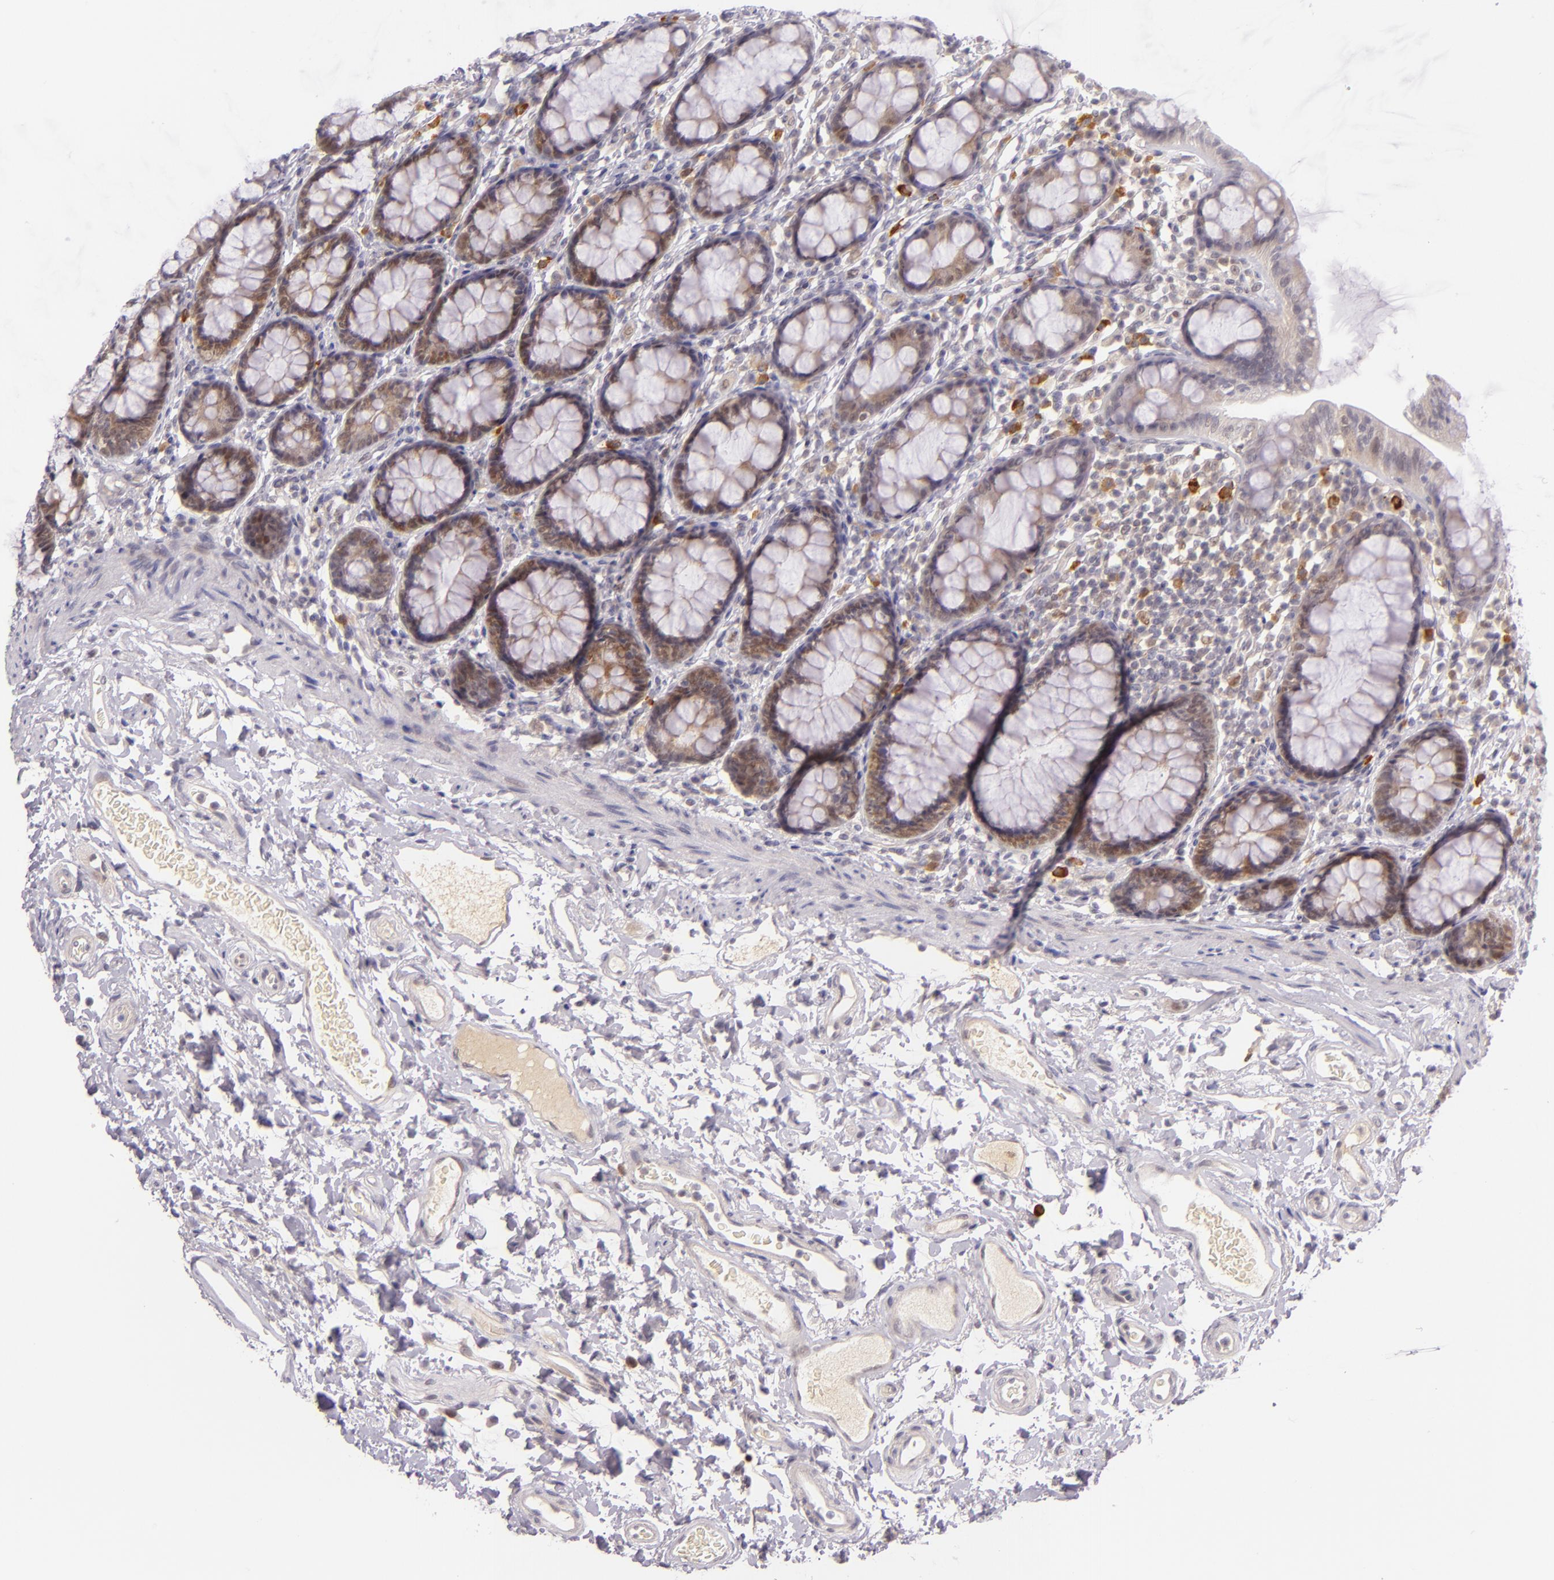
{"staining": {"intensity": "strong", "quantity": "25%-75%", "location": "cytoplasmic/membranous,nuclear"}, "tissue": "rectum", "cell_type": "Glandular cells", "image_type": "normal", "snomed": [{"axis": "morphology", "description": "Normal tissue, NOS"}, {"axis": "topography", "description": "Rectum"}], "caption": "The micrograph reveals immunohistochemical staining of benign rectum. There is strong cytoplasmic/membranous,nuclear positivity is present in approximately 25%-75% of glandular cells. The staining was performed using DAB, with brown indicating positive protein expression. Nuclei are stained blue with hematoxylin.", "gene": "CSE1L", "patient": {"sex": "male", "age": 92}}